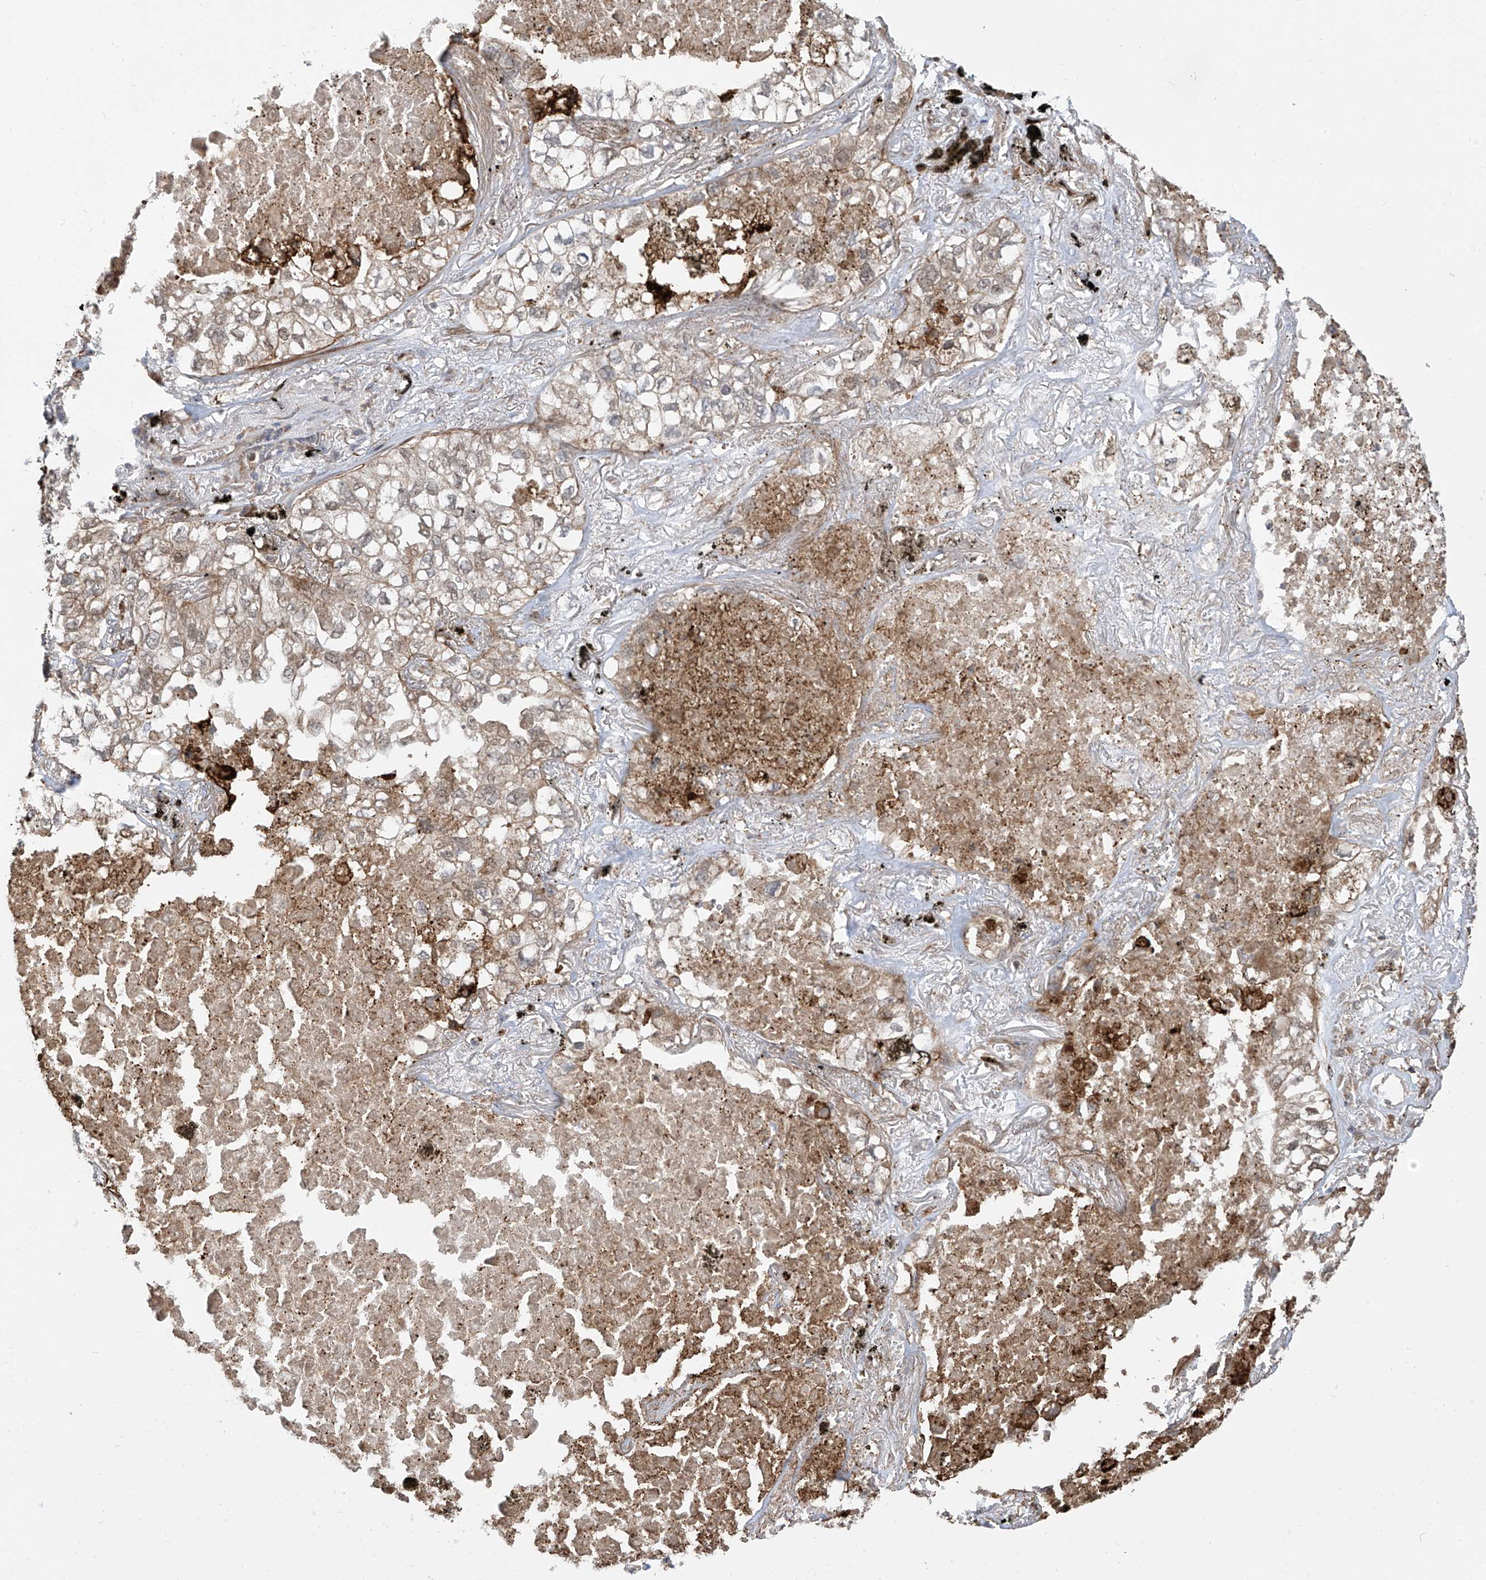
{"staining": {"intensity": "weak", "quantity": "25%-75%", "location": "cytoplasmic/membranous"}, "tissue": "lung cancer", "cell_type": "Tumor cells", "image_type": "cancer", "snomed": [{"axis": "morphology", "description": "Adenocarcinoma, NOS"}, {"axis": "topography", "description": "Lung"}], "caption": "This is a histology image of immunohistochemistry staining of lung cancer (adenocarcinoma), which shows weak positivity in the cytoplasmic/membranous of tumor cells.", "gene": "ATAD2B", "patient": {"sex": "male", "age": 65}}